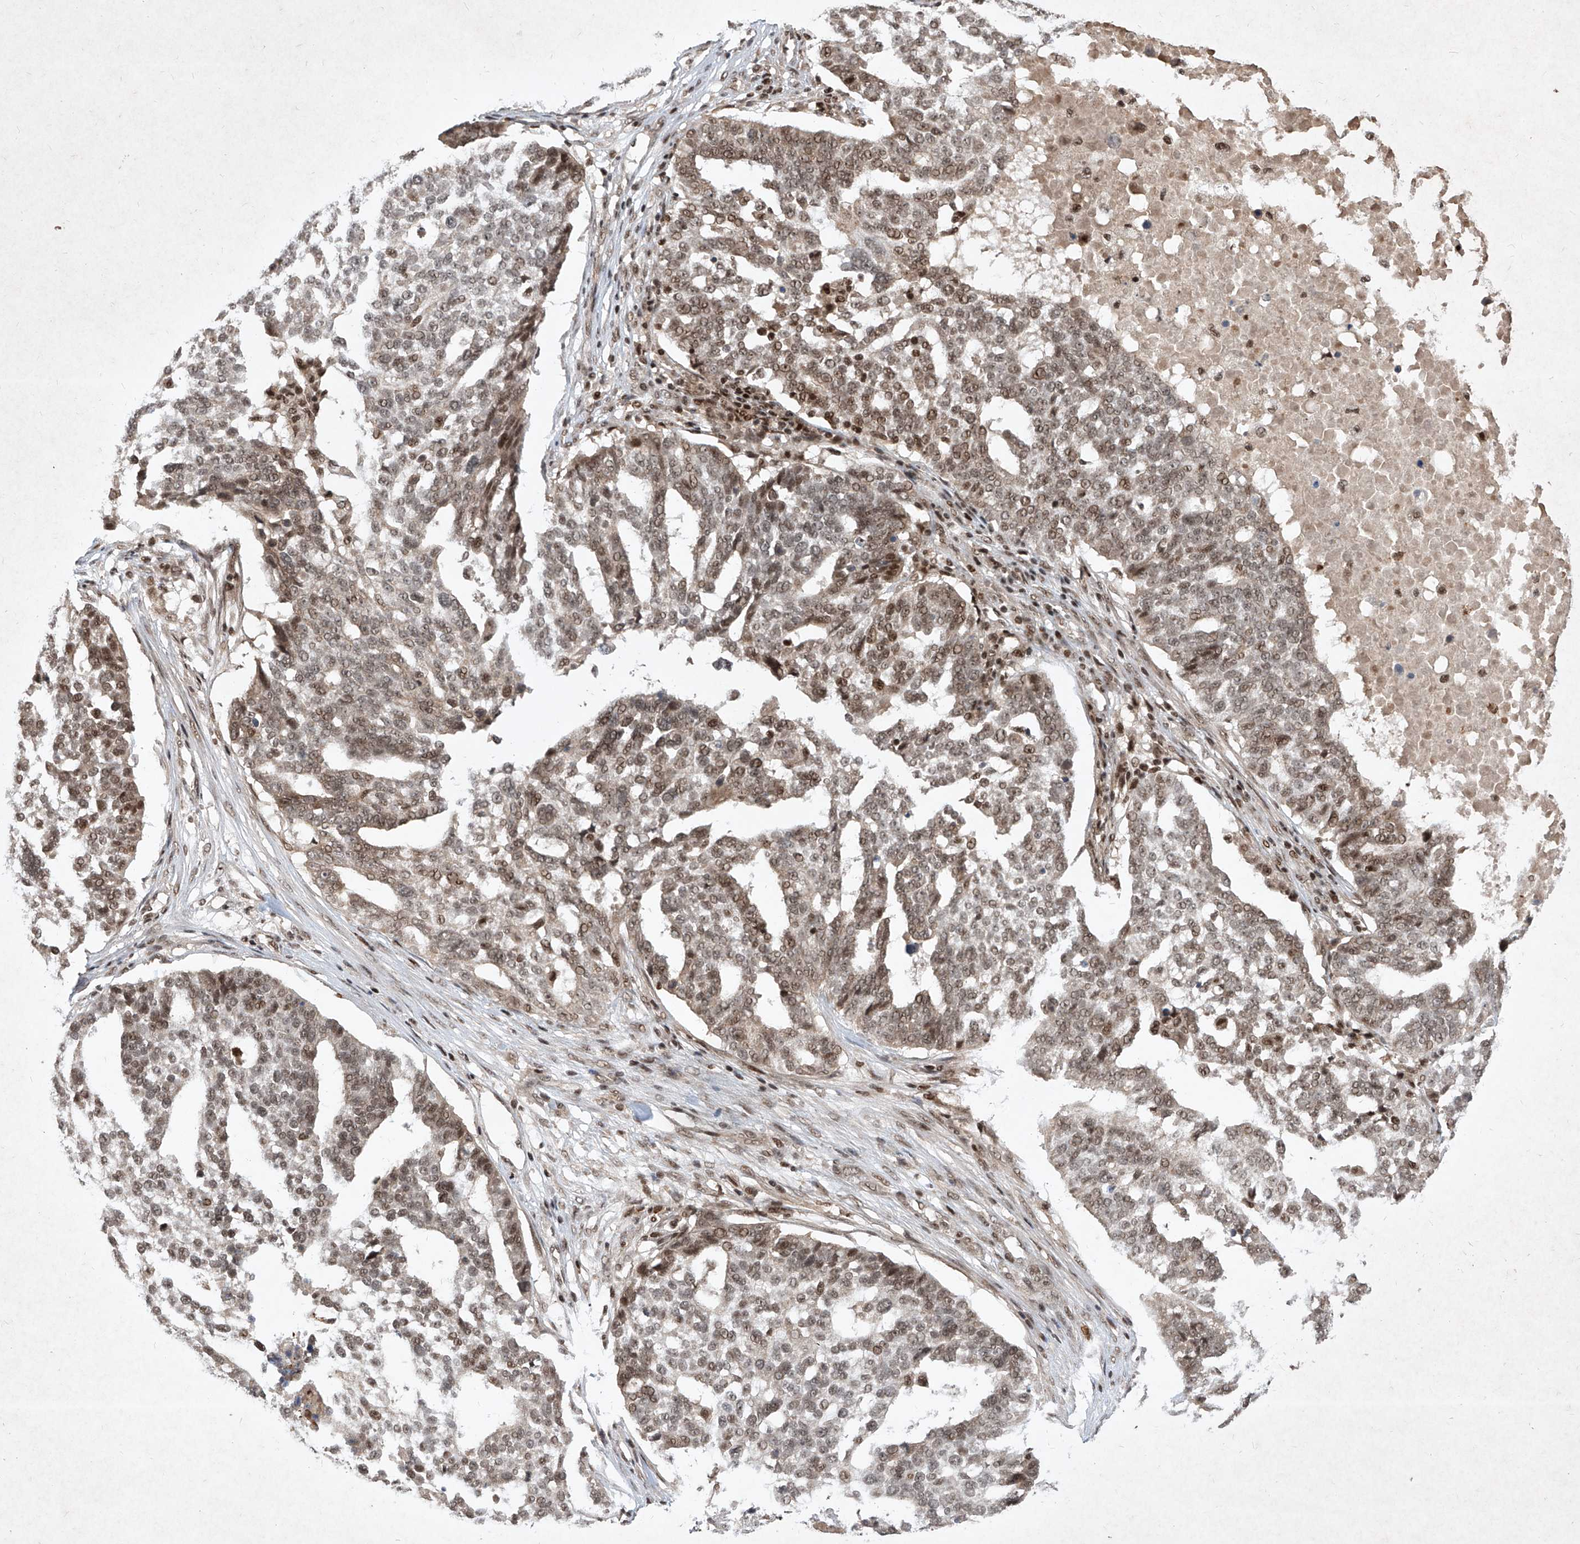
{"staining": {"intensity": "moderate", "quantity": ">75%", "location": "nuclear"}, "tissue": "ovarian cancer", "cell_type": "Tumor cells", "image_type": "cancer", "snomed": [{"axis": "morphology", "description": "Cystadenocarcinoma, serous, NOS"}, {"axis": "topography", "description": "Ovary"}], "caption": "Brown immunohistochemical staining in ovarian cancer shows moderate nuclear expression in approximately >75% of tumor cells.", "gene": "IRF2", "patient": {"sex": "female", "age": 59}}